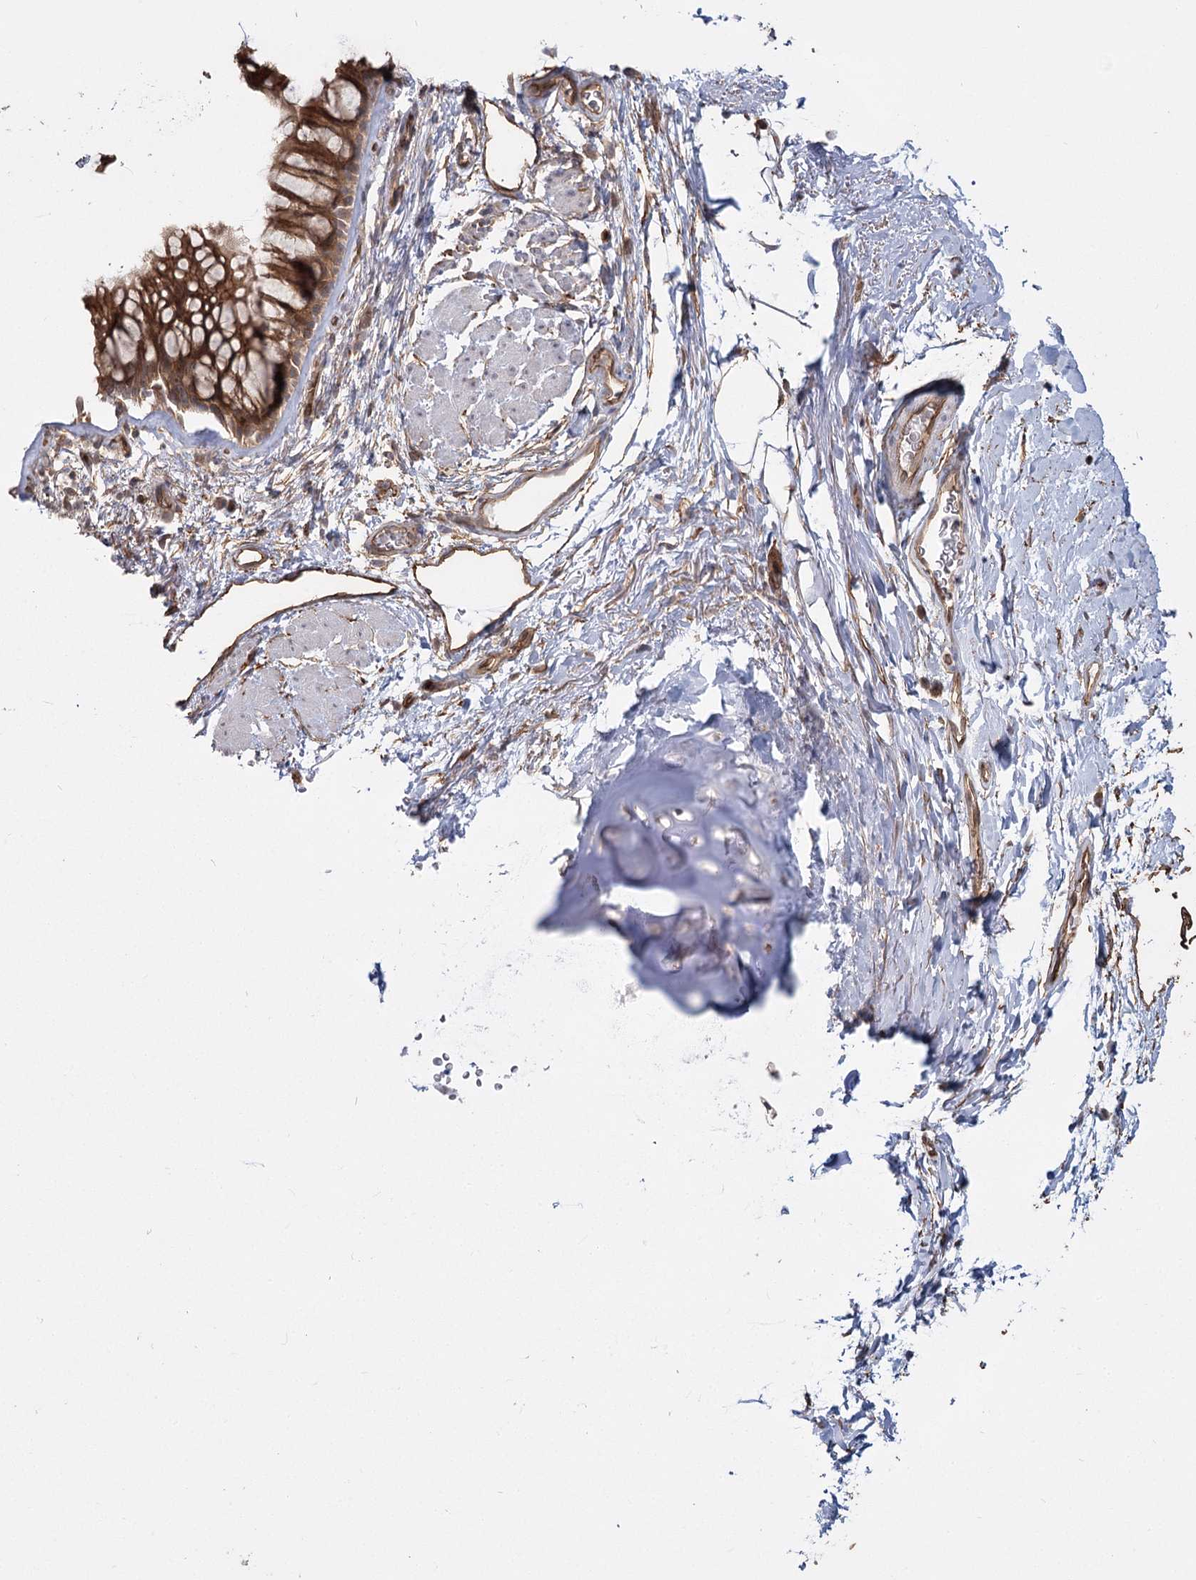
{"staining": {"intensity": "moderate", "quantity": ">75%", "location": "cytoplasmic/membranous"}, "tissue": "bronchus", "cell_type": "Respiratory epithelial cells", "image_type": "normal", "snomed": [{"axis": "morphology", "description": "Normal tissue, NOS"}, {"axis": "topography", "description": "Cartilage tissue"}, {"axis": "topography", "description": "Bronchus"}], "caption": "A medium amount of moderate cytoplasmic/membranous expression is present in about >75% of respiratory epithelial cells in normal bronchus.", "gene": "RPP14", "patient": {"sex": "female", "age": 53}}